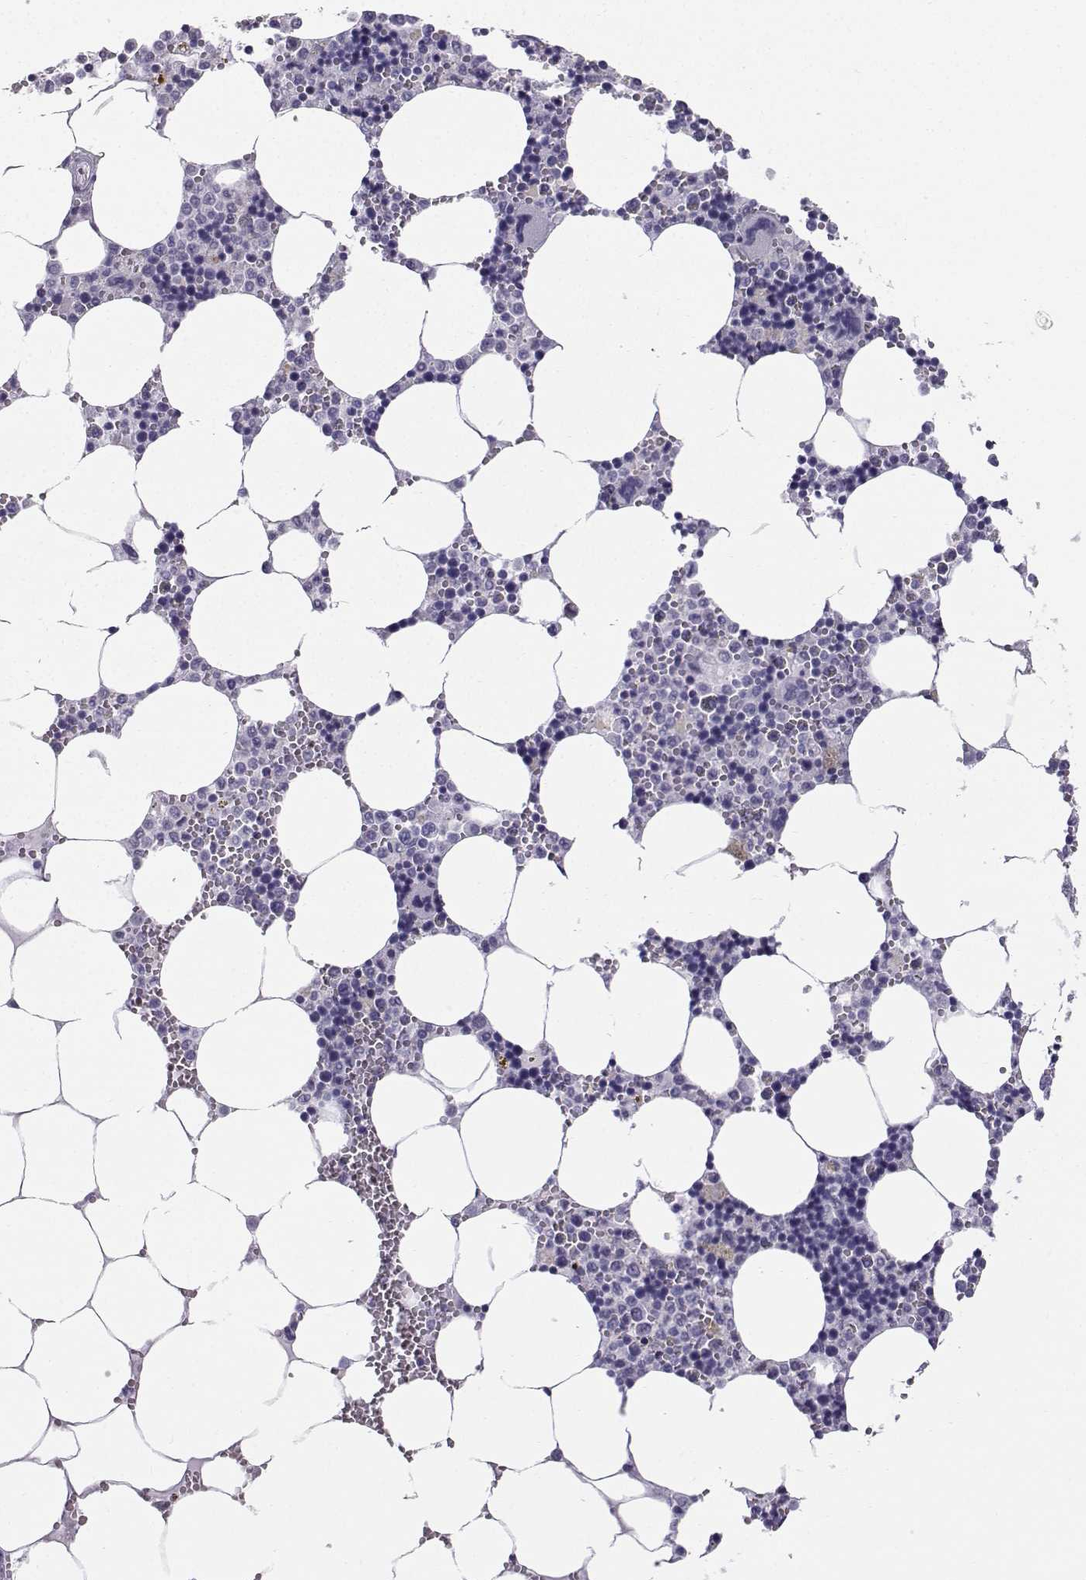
{"staining": {"intensity": "negative", "quantity": "none", "location": "none"}, "tissue": "bone marrow", "cell_type": "Hematopoietic cells", "image_type": "normal", "snomed": [{"axis": "morphology", "description": "Normal tissue, NOS"}, {"axis": "topography", "description": "Bone marrow"}], "caption": "IHC of benign human bone marrow displays no staining in hematopoietic cells. The staining is performed using DAB (3,3'-diaminobenzidine) brown chromogen with nuclei counter-stained in using hematoxylin.", "gene": "ZBTB8B", "patient": {"sex": "male", "age": 54}}